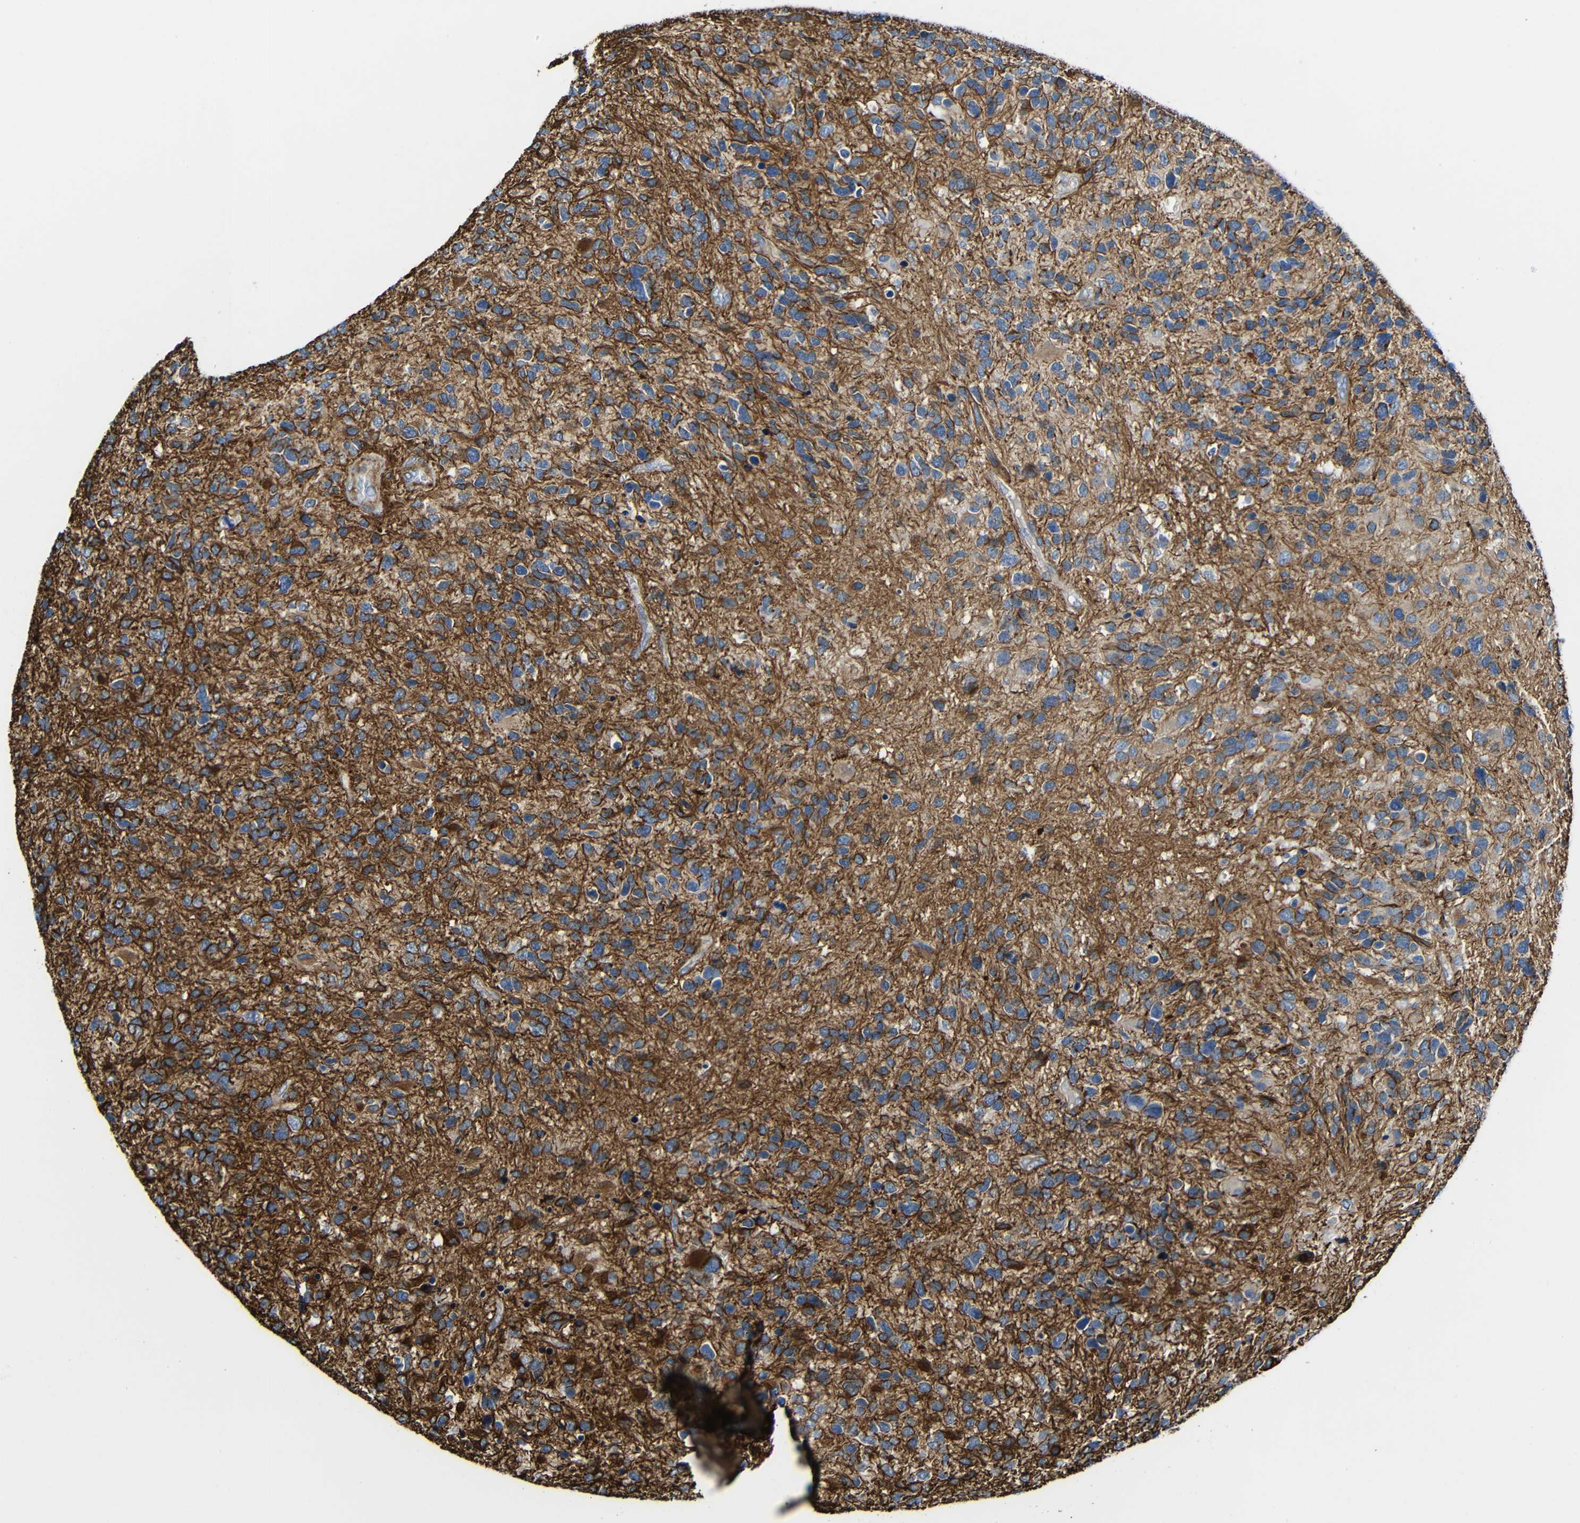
{"staining": {"intensity": "moderate", "quantity": ">75%", "location": "cytoplasmic/membranous"}, "tissue": "glioma", "cell_type": "Tumor cells", "image_type": "cancer", "snomed": [{"axis": "morphology", "description": "Glioma, malignant, High grade"}, {"axis": "topography", "description": "Brain"}], "caption": "IHC photomicrograph of neoplastic tissue: human malignant glioma (high-grade) stained using immunohistochemistry shows medium levels of moderate protein expression localized specifically in the cytoplasmic/membranous of tumor cells, appearing as a cytoplasmic/membranous brown color.", "gene": "IGSF10", "patient": {"sex": "female", "age": 58}}